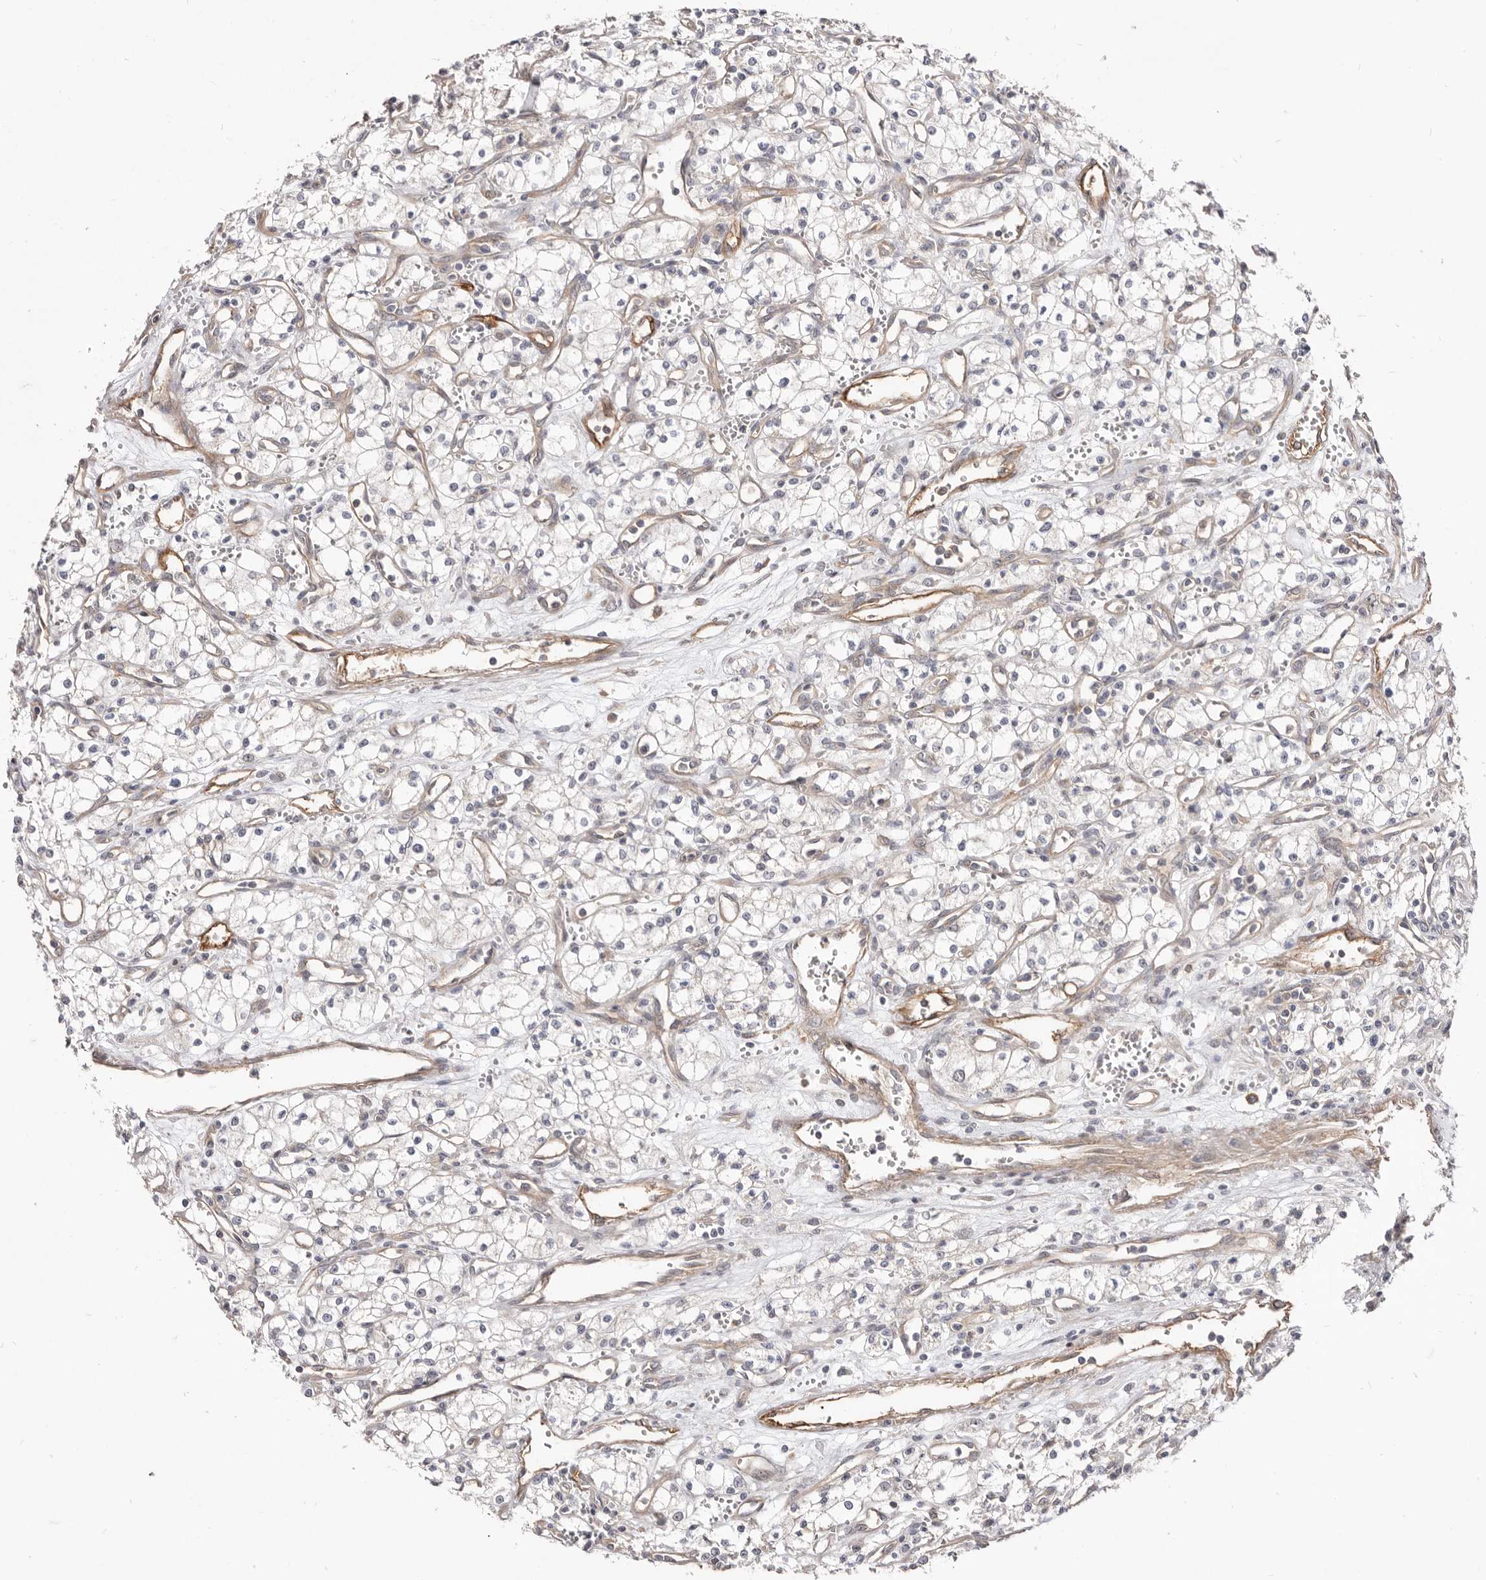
{"staining": {"intensity": "negative", "quantity": "none", "location": "none"}, "tissue": "renal cancer", "cell_type": "Tumor cells", "image_type": "cancer", "snomed": [{"axis": "morphology", "description": "Adenocarcinoma, NOS"}, {"axis": "topography", "description": "Kidney"}], "caption": "Tumor cells are negative for brown protein staining in renal adenocarcinoma.", "gene": "GPATCH4", "patient": {"sex": "male", "age": 59}}